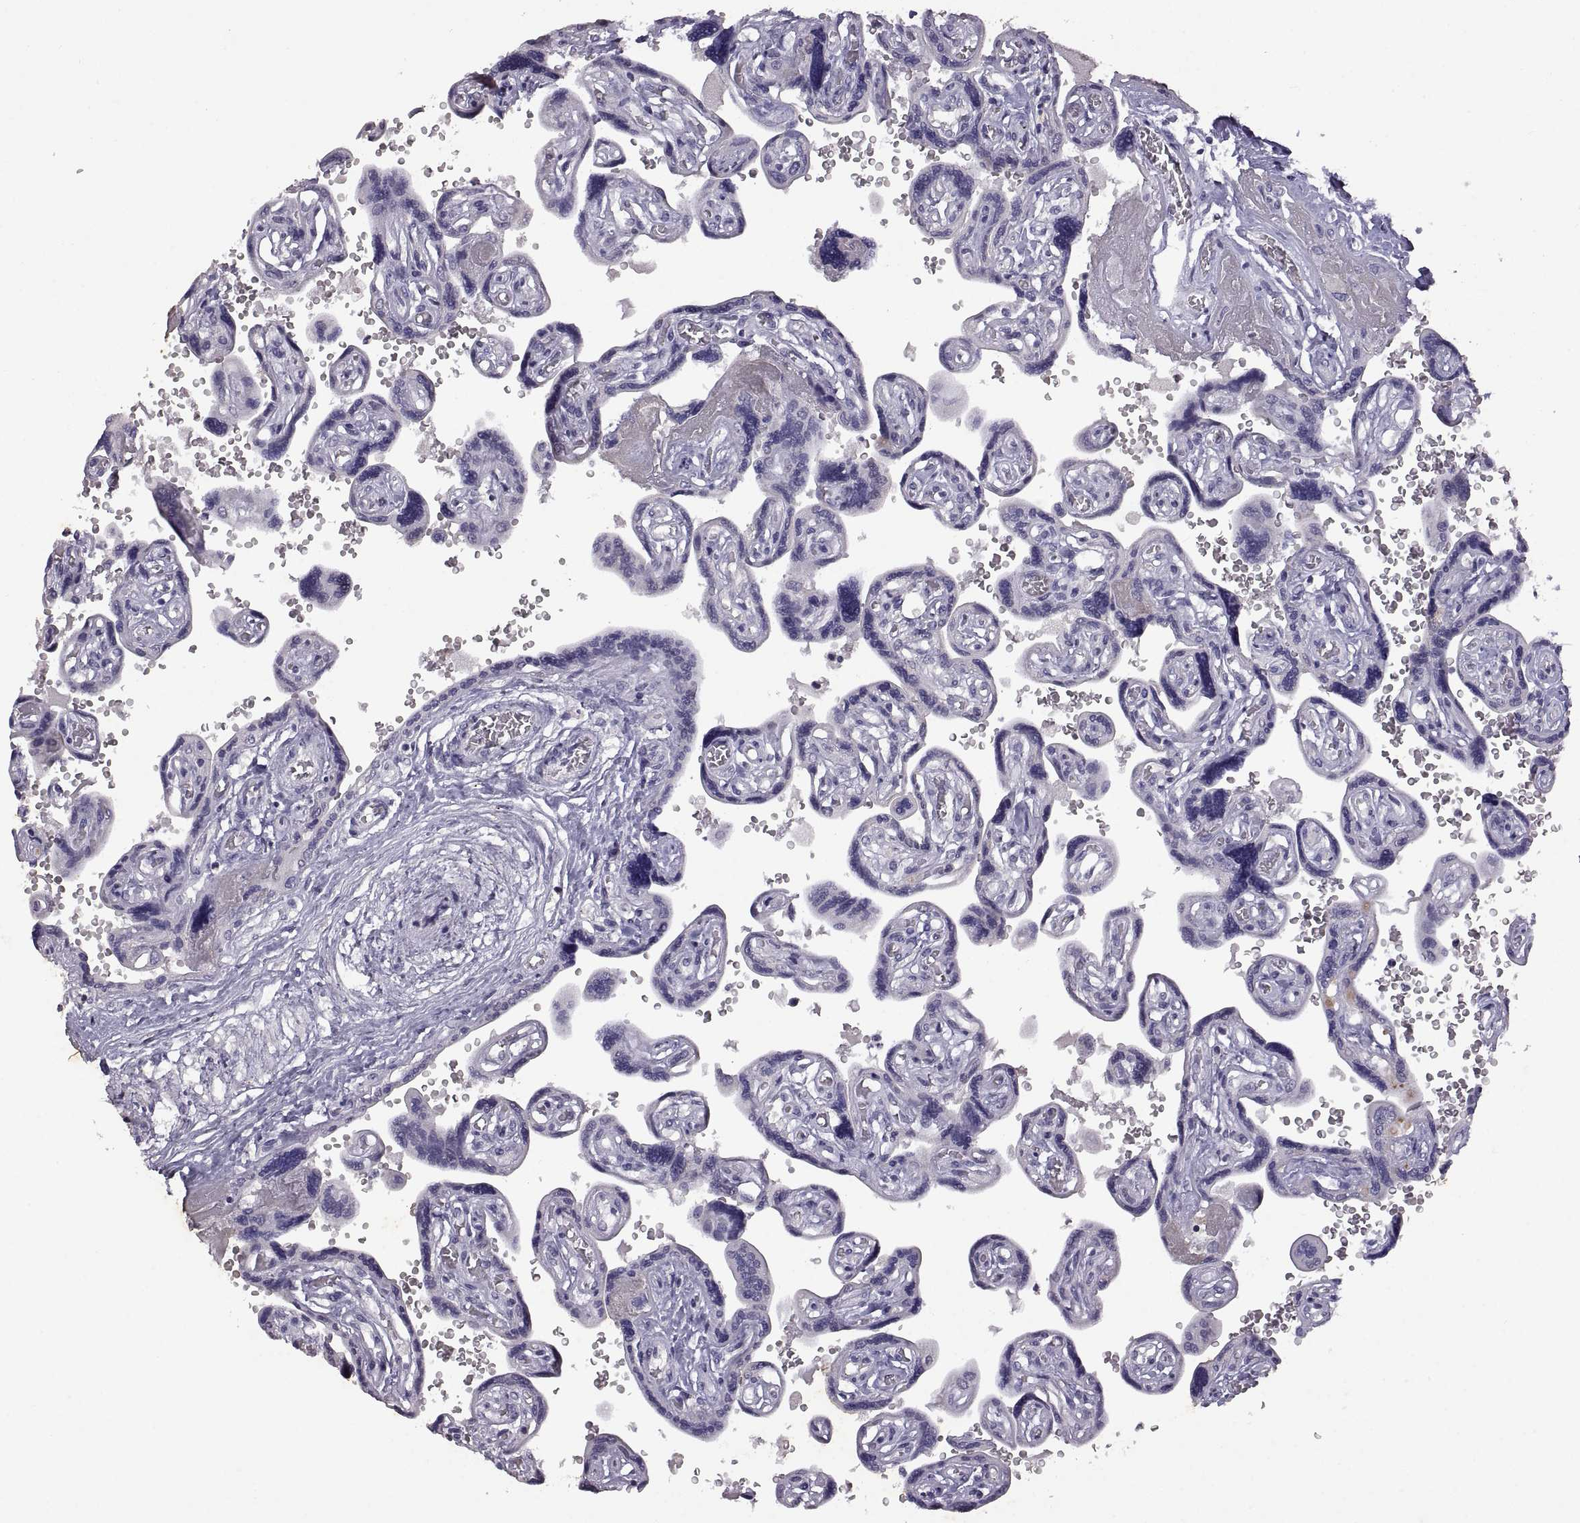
{"staining": {"intensity": "negative", "quantity": "none", "location": "none"}, "tissue": "placenta", "cell_type": "Decidual cells", "image_type": "normal", "snomed": [{"axis": "morphology", "description": "Normal tissue, NOS"}, {"axis": "topography", "description": "Placenta"}], "caption": "Decidual cells show no significant positivity in benign placenta. (DAB (3,3'-diaminobenzidine) immunohistochemistry, high magnification).", "gene": "DEFB136", "patient": {"sex": "female", "age": 32}}